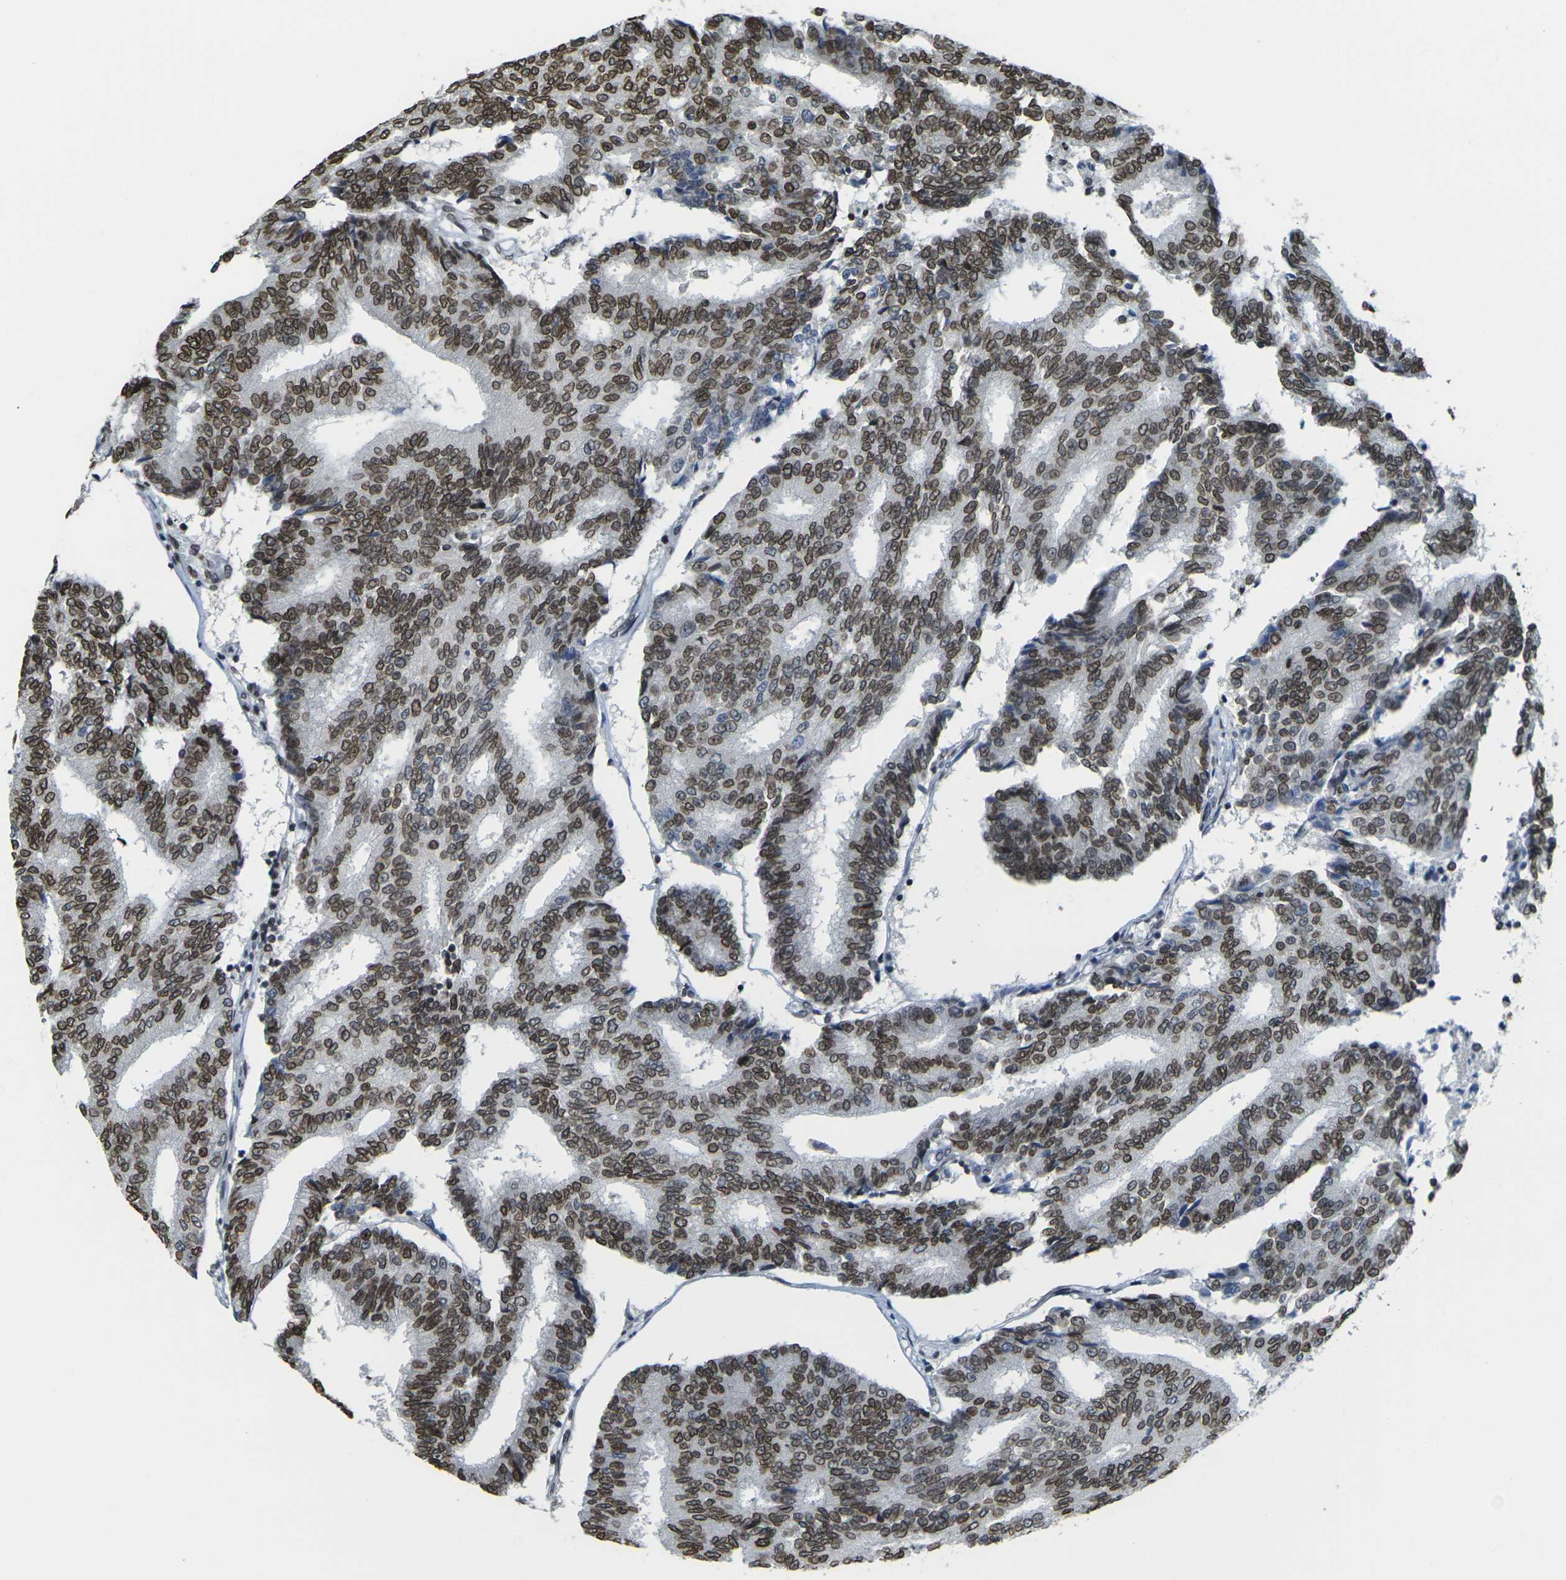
{"staining": {"intensity": "strong", "quantity": ">75%", "location": "cytoplasmic/membranous,nuclear"}, "tissue": "prostate cancer", "cell_type": "Tumor cells", "image_type": "cancer", "snomed": [{"axis": "morphology", "description": "Adenocarcinoma, High grade"}, {"axis": "topography", "description": "Prostate"}], "caption": "Approximately >75% of tumor cells in prostate cancer reveal strong cytoplasmic/membranous and nuclear protein expression as visualized by brown immunohistochemical staining.", "gene": "BRDT", "patient": {"sex": "male", "age": 55}}